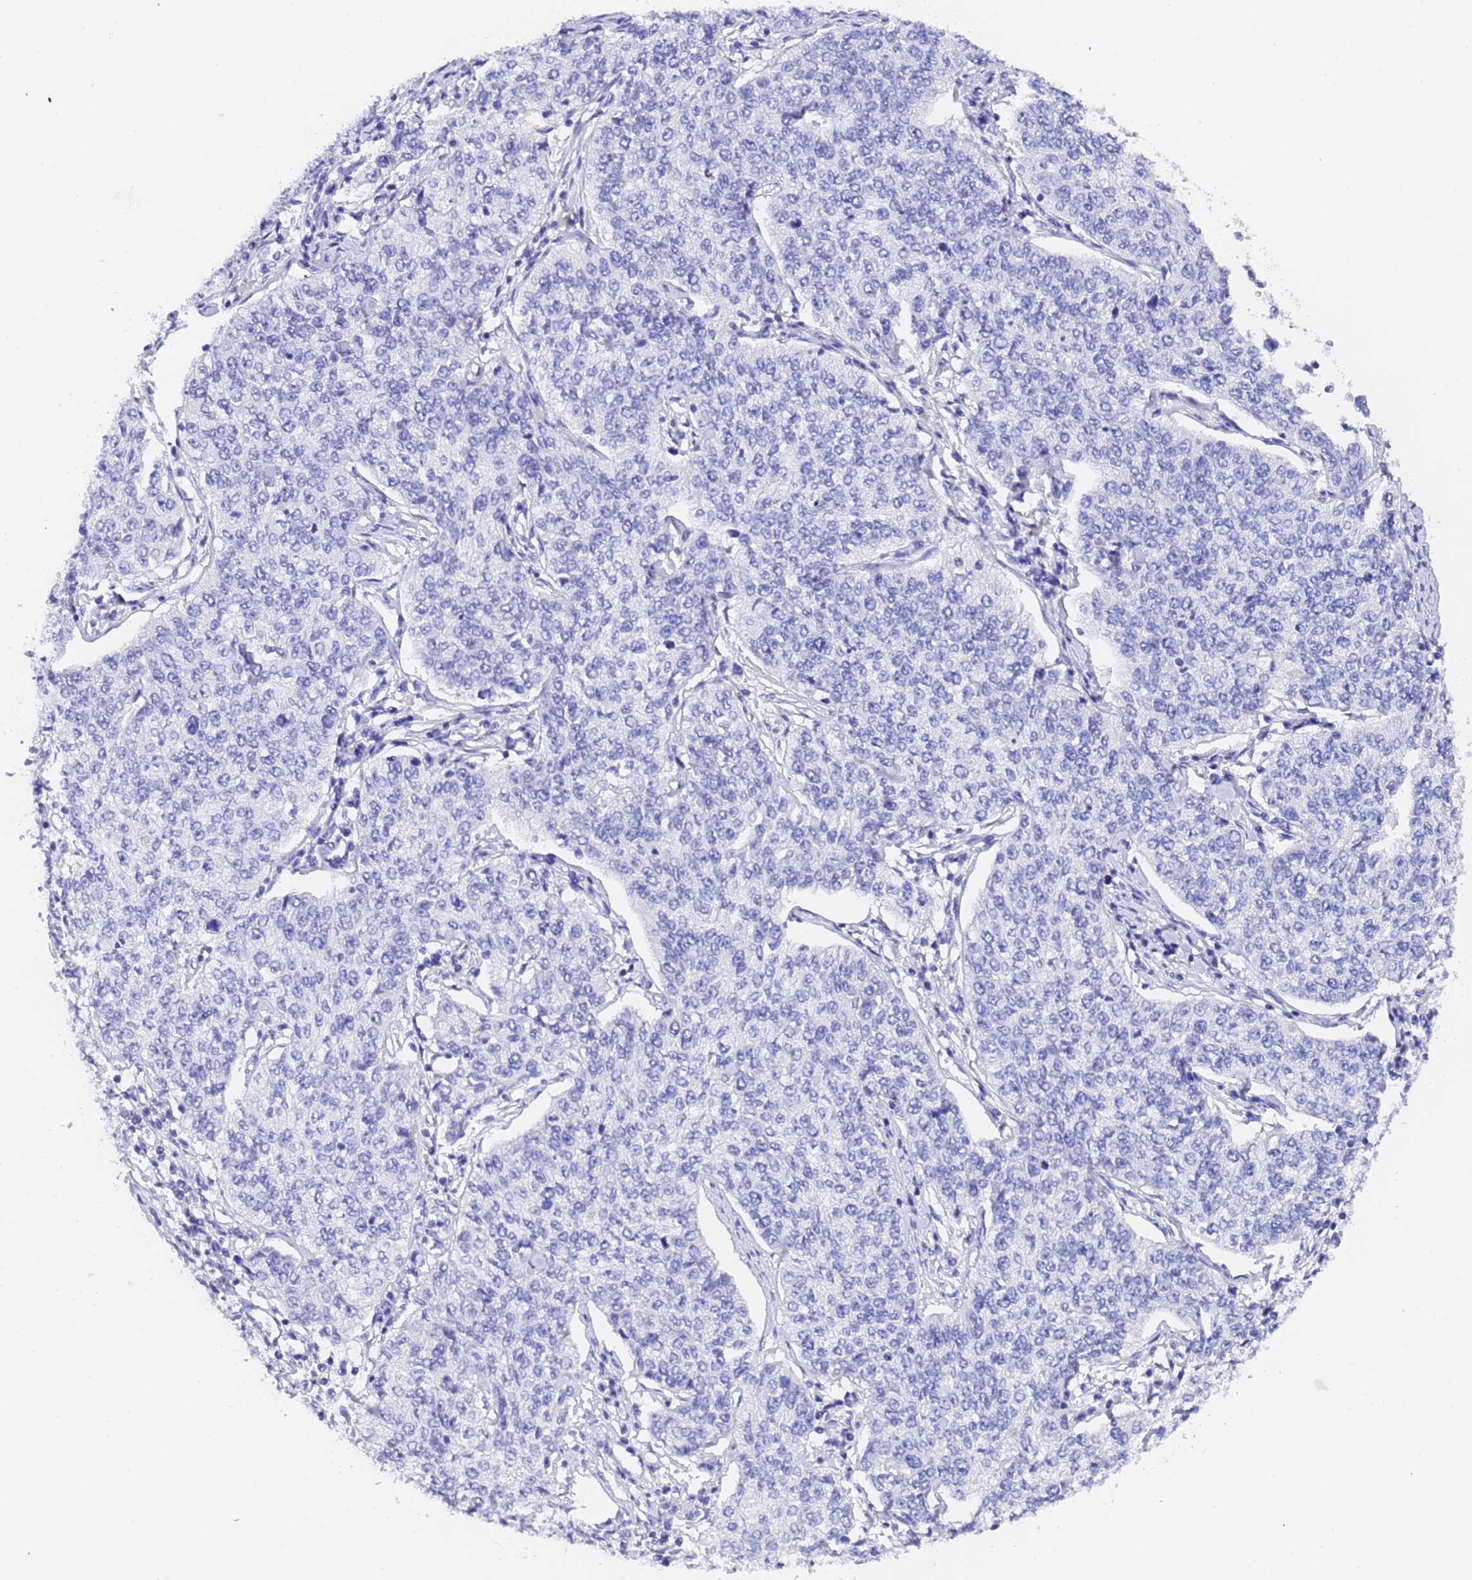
{"staining": {"intensity": "negative", "quantity": "none", "location": "none"}, "tissue": "cervical cancer", "cell_type": "Tumor cells", "image_type": "cancer", "snomed": [{"axis": "morphology", "description": "Squamous cell carcinoma, NOS"}, {"axis": "topography", "description": "Cervix"}], "caption": "Human cervical squamous cell carcinoma stained for a protein using IHC displays no positivity in tumor cells.", "gene": "GABRA1", "patient": {"sex": "female", "age": 35}}